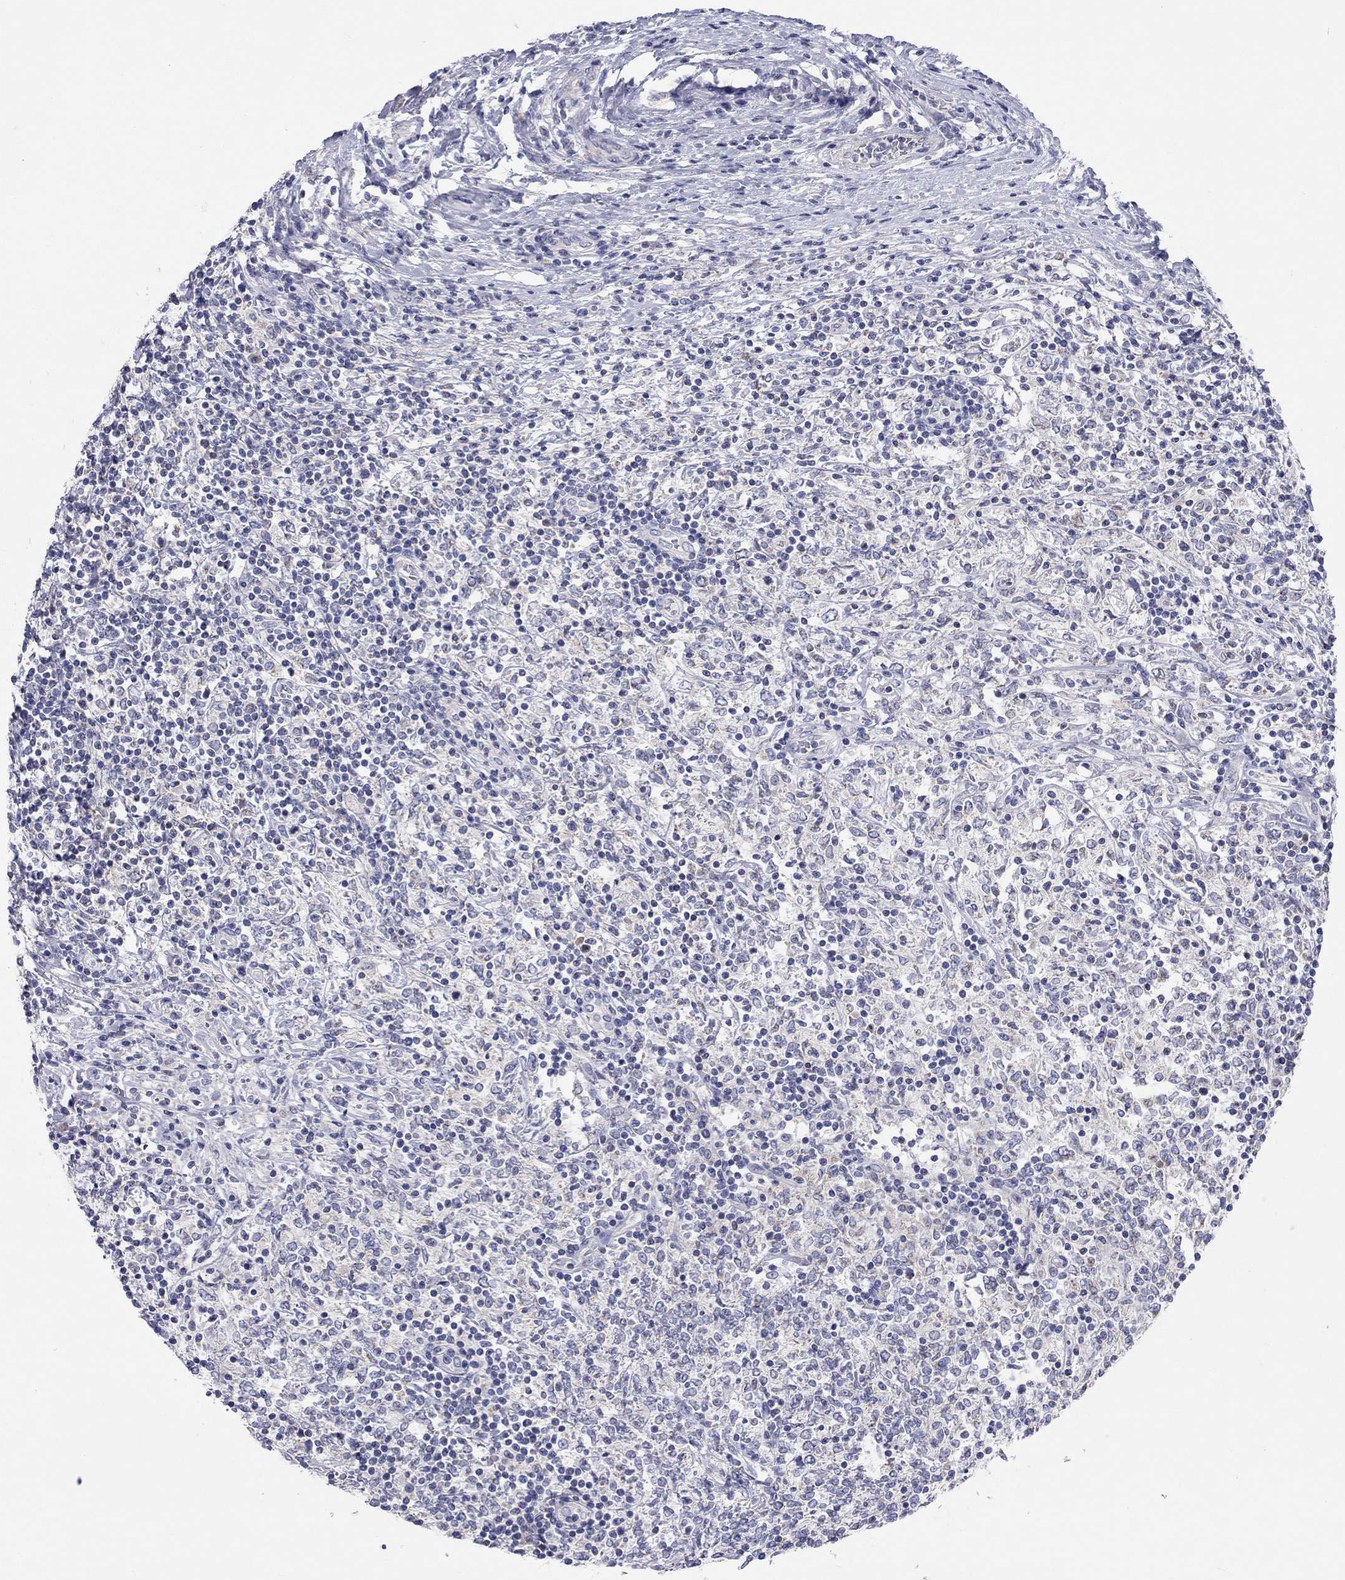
{"staining": {"intensity": "negative", "quantity": "none", "location": "none"}, "tissue": "lymphoma", "cell_type": "Tumor cells", "image_type": "cancer", "snomed": [{"axis": "morphology", "description": "Malignant lymphoma, non-Hodgkin's type, High grade"}, {"axis": "topography", "description": "Lymph node"}], "caption": "Image shows no significant protein positivity in tumor cells of malignant lymphoma, non-Hodgkin's type (high-grade).", "gene": "RCAN1", "patient": {"sex": "female", "age": 84}}